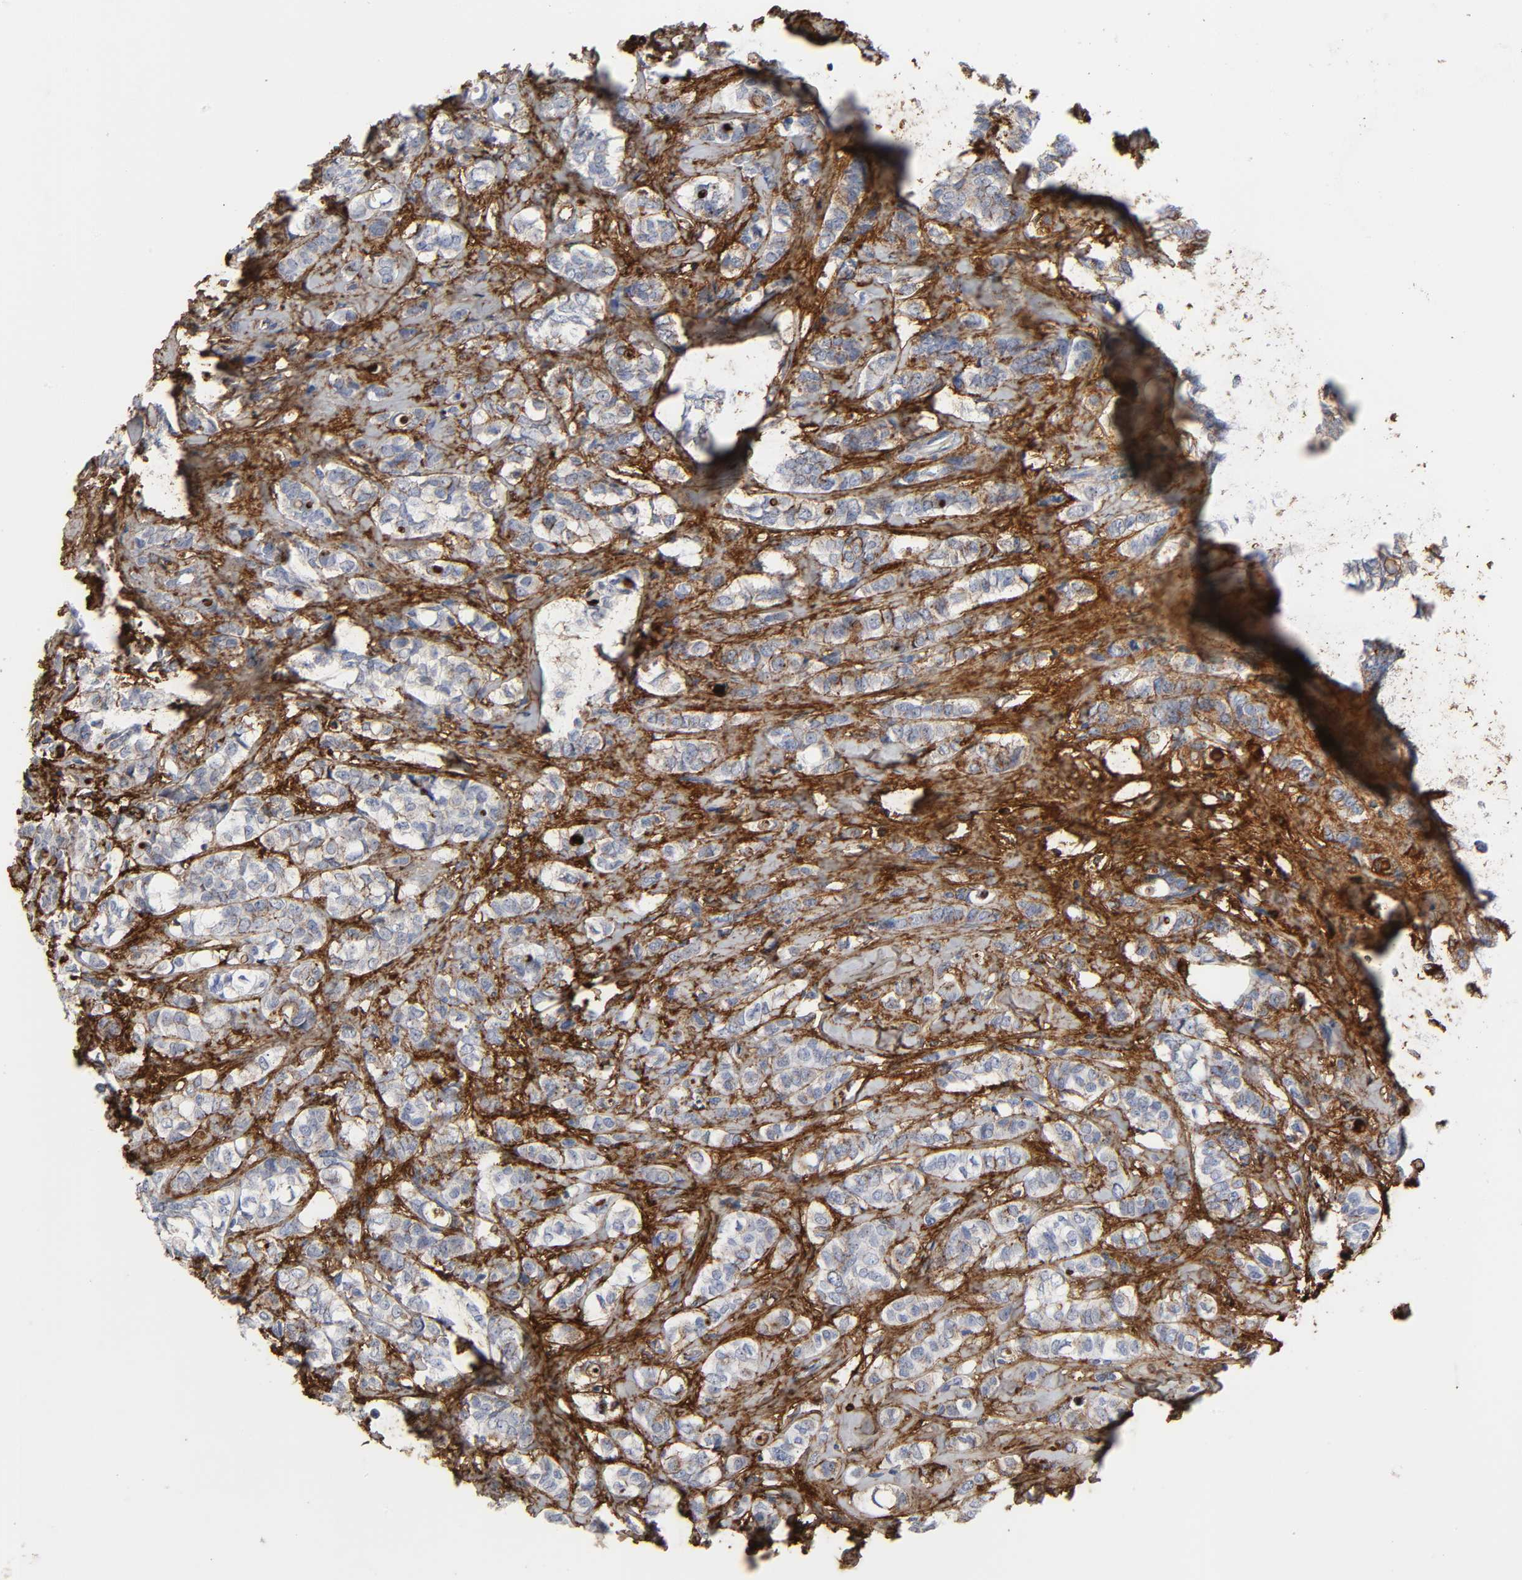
{"staining": {"intensity": "negative", "quantity": "none", "location": "none"}, "tissue": "breast cancer", "cell_type": "Tumor cells", "image_type": "cancer", "snomed": [{"axis": "morphology", "description": "Lobular carcinoma"}, {"axis": "topography", "description": "Breast"}], "caption": "Immunohistochemistry (IHC) of human breast lobular carcinoma exhibits no staining in tumor cells. Brightfield microscopy of immunohistochemistry stained with DAB (brown) and hematoxylin (blue), captured at high magnification.", "gene": "FBLN1", "patient": {"sex": "female", "age": 60}}